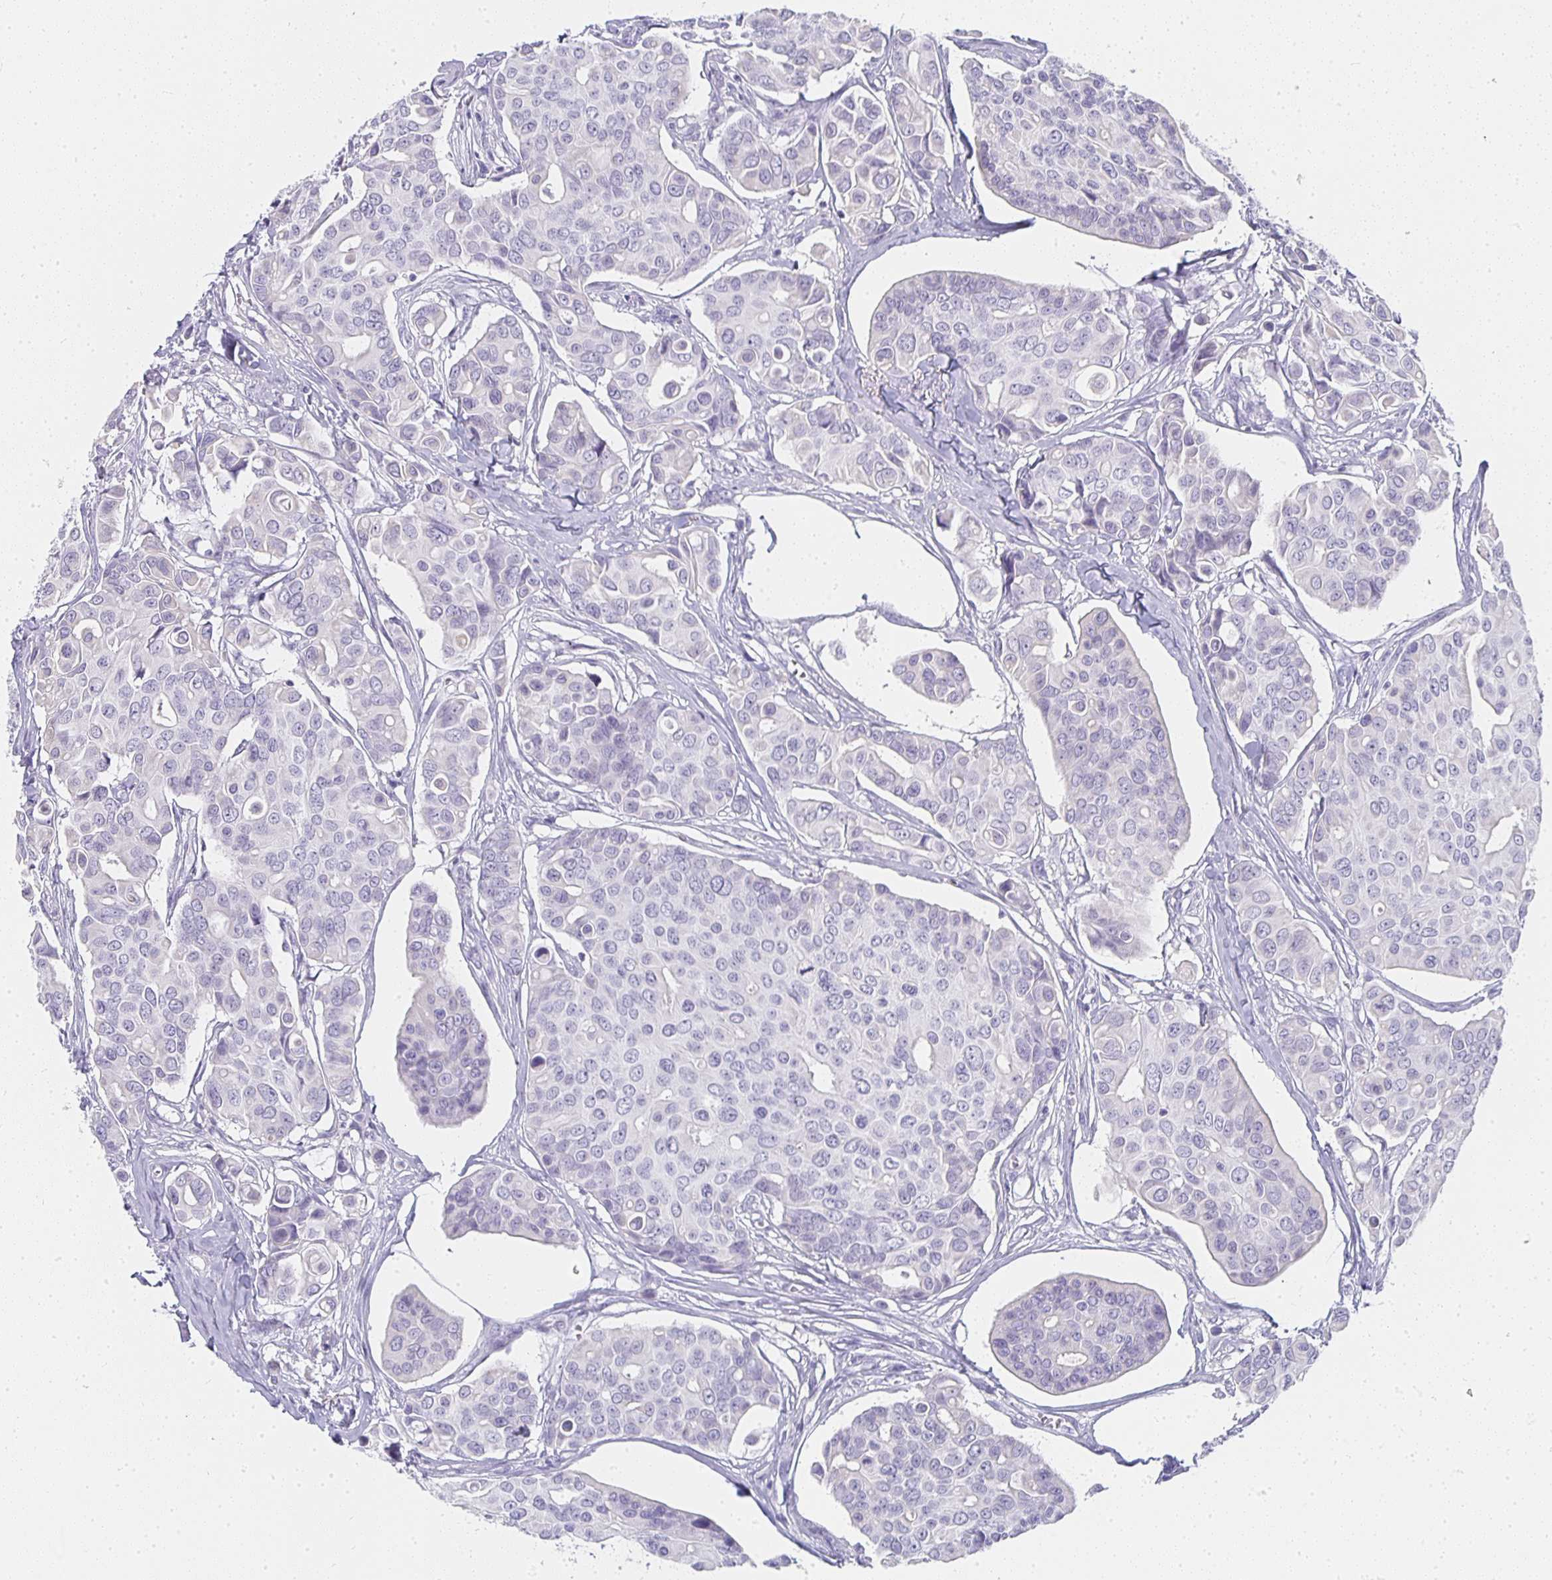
{"staining": {"intensity": "negative", "quantity": "none", "location": "none"}, "tissue": "breast cancer", "cell_type": "Tumor cells", "image_type": "cancer", "snomed": [{"axis": "morphology", "description": "Normal tissue, NOS"}, {"axis": "morphology", "description": "Duct carcinoma"}, {"axis": "topography", "description": "Skin"}, {"axis": "topography", "description": "Breast"}], "caption": "An immunohistochemistry (IHC) photomicrograph of breast invasive ductal carcinoma is shown. There is no staining in tumor cells of breast invasive ductal carcinoma.", "gene": "TPSD1", "patient": {"sex": "female", "age": 54}}